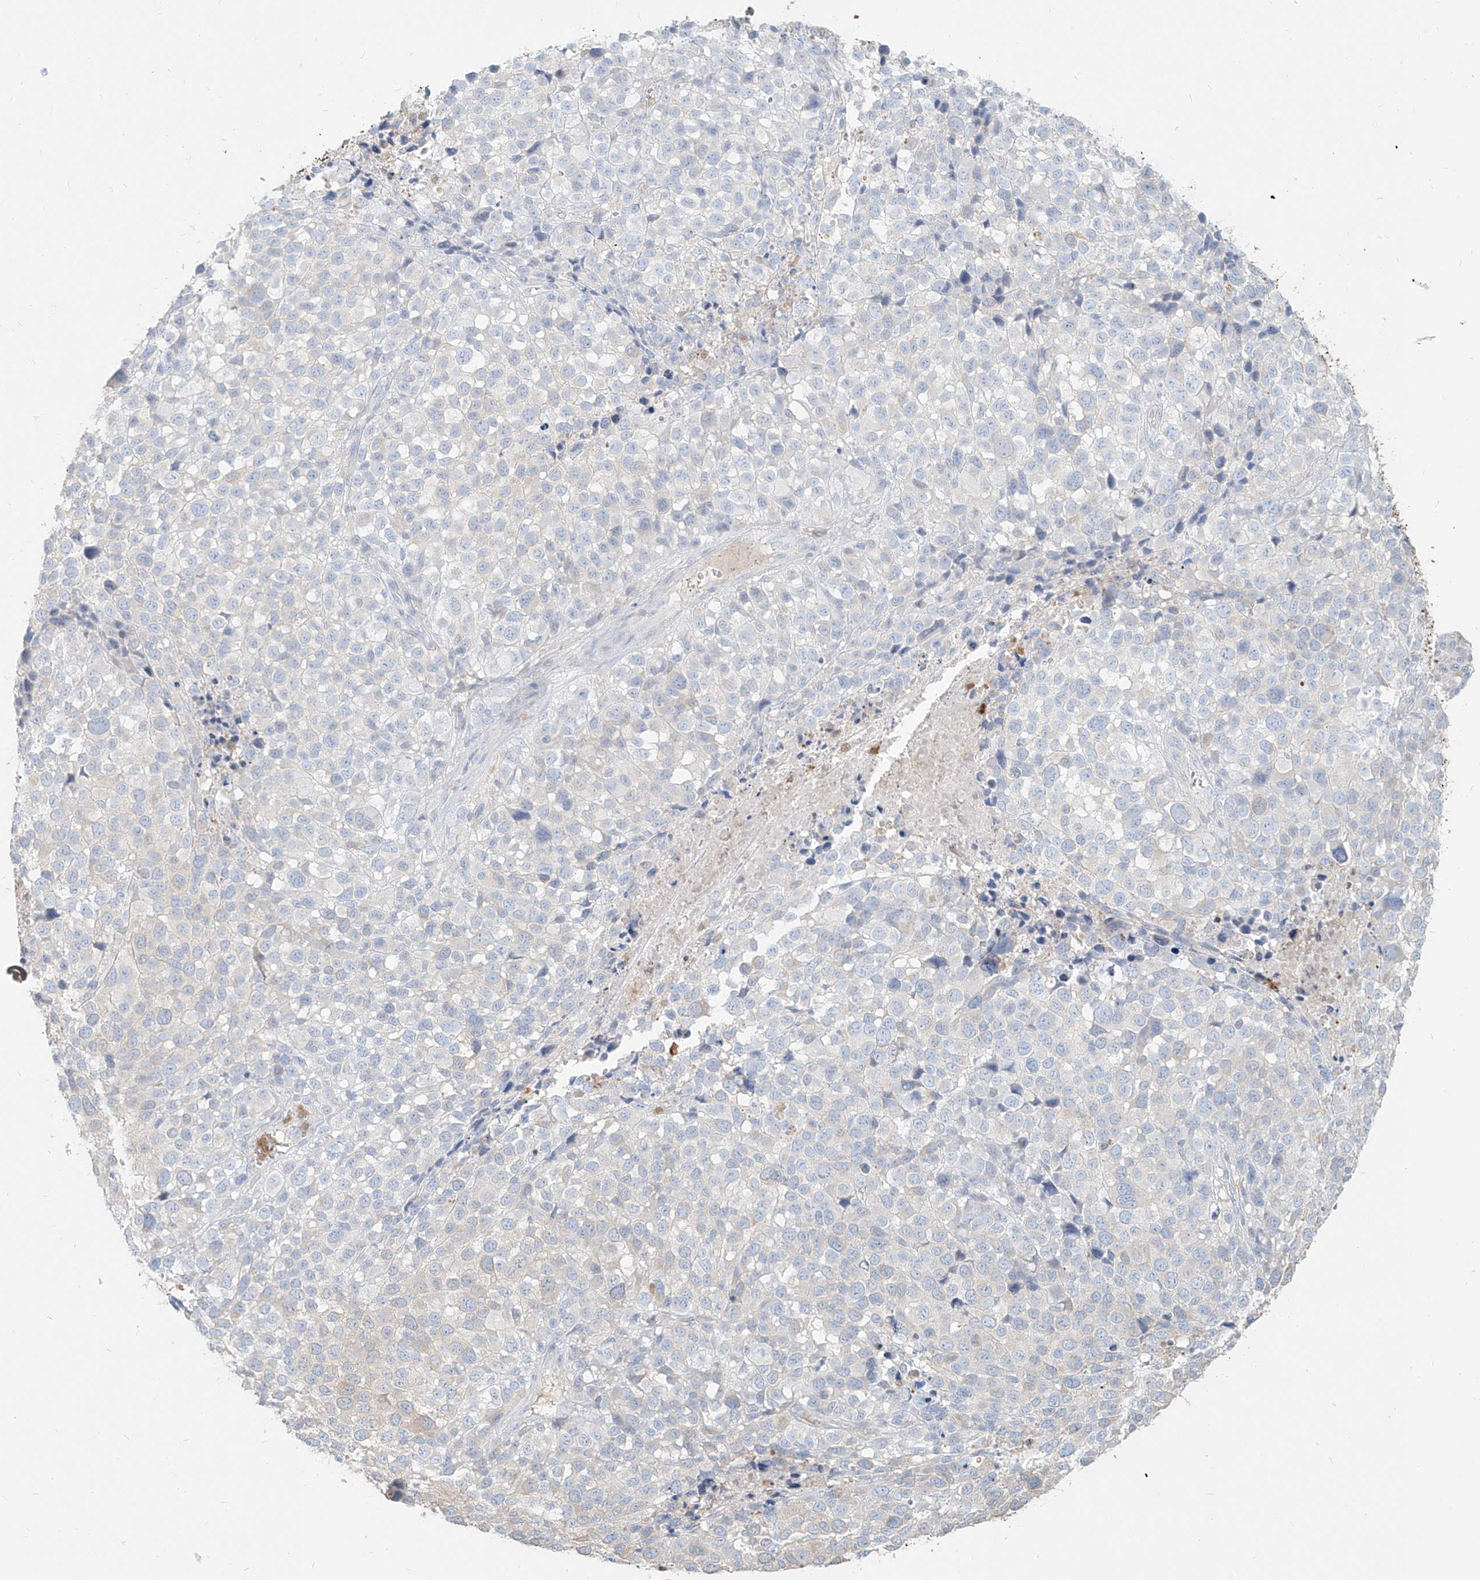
{"staining": {"intensity": "negative", "quantity": "none", "location": "none"}, "tissue": "melanoma", "cell_type": "Tumor cells", "image_type": "cancer", "snomed": [{"axis": "morphology", "description": "Malignant melanoma, NOS"}, {"axis": "topography", "description": "Skin of trunk"}], "caption": "IHC of malignant melanoma shows no staining in tumor cells. (DAB IHC, high magnification).", "gene": "PGD", "patient": {"sex": "male", "age": 71}}